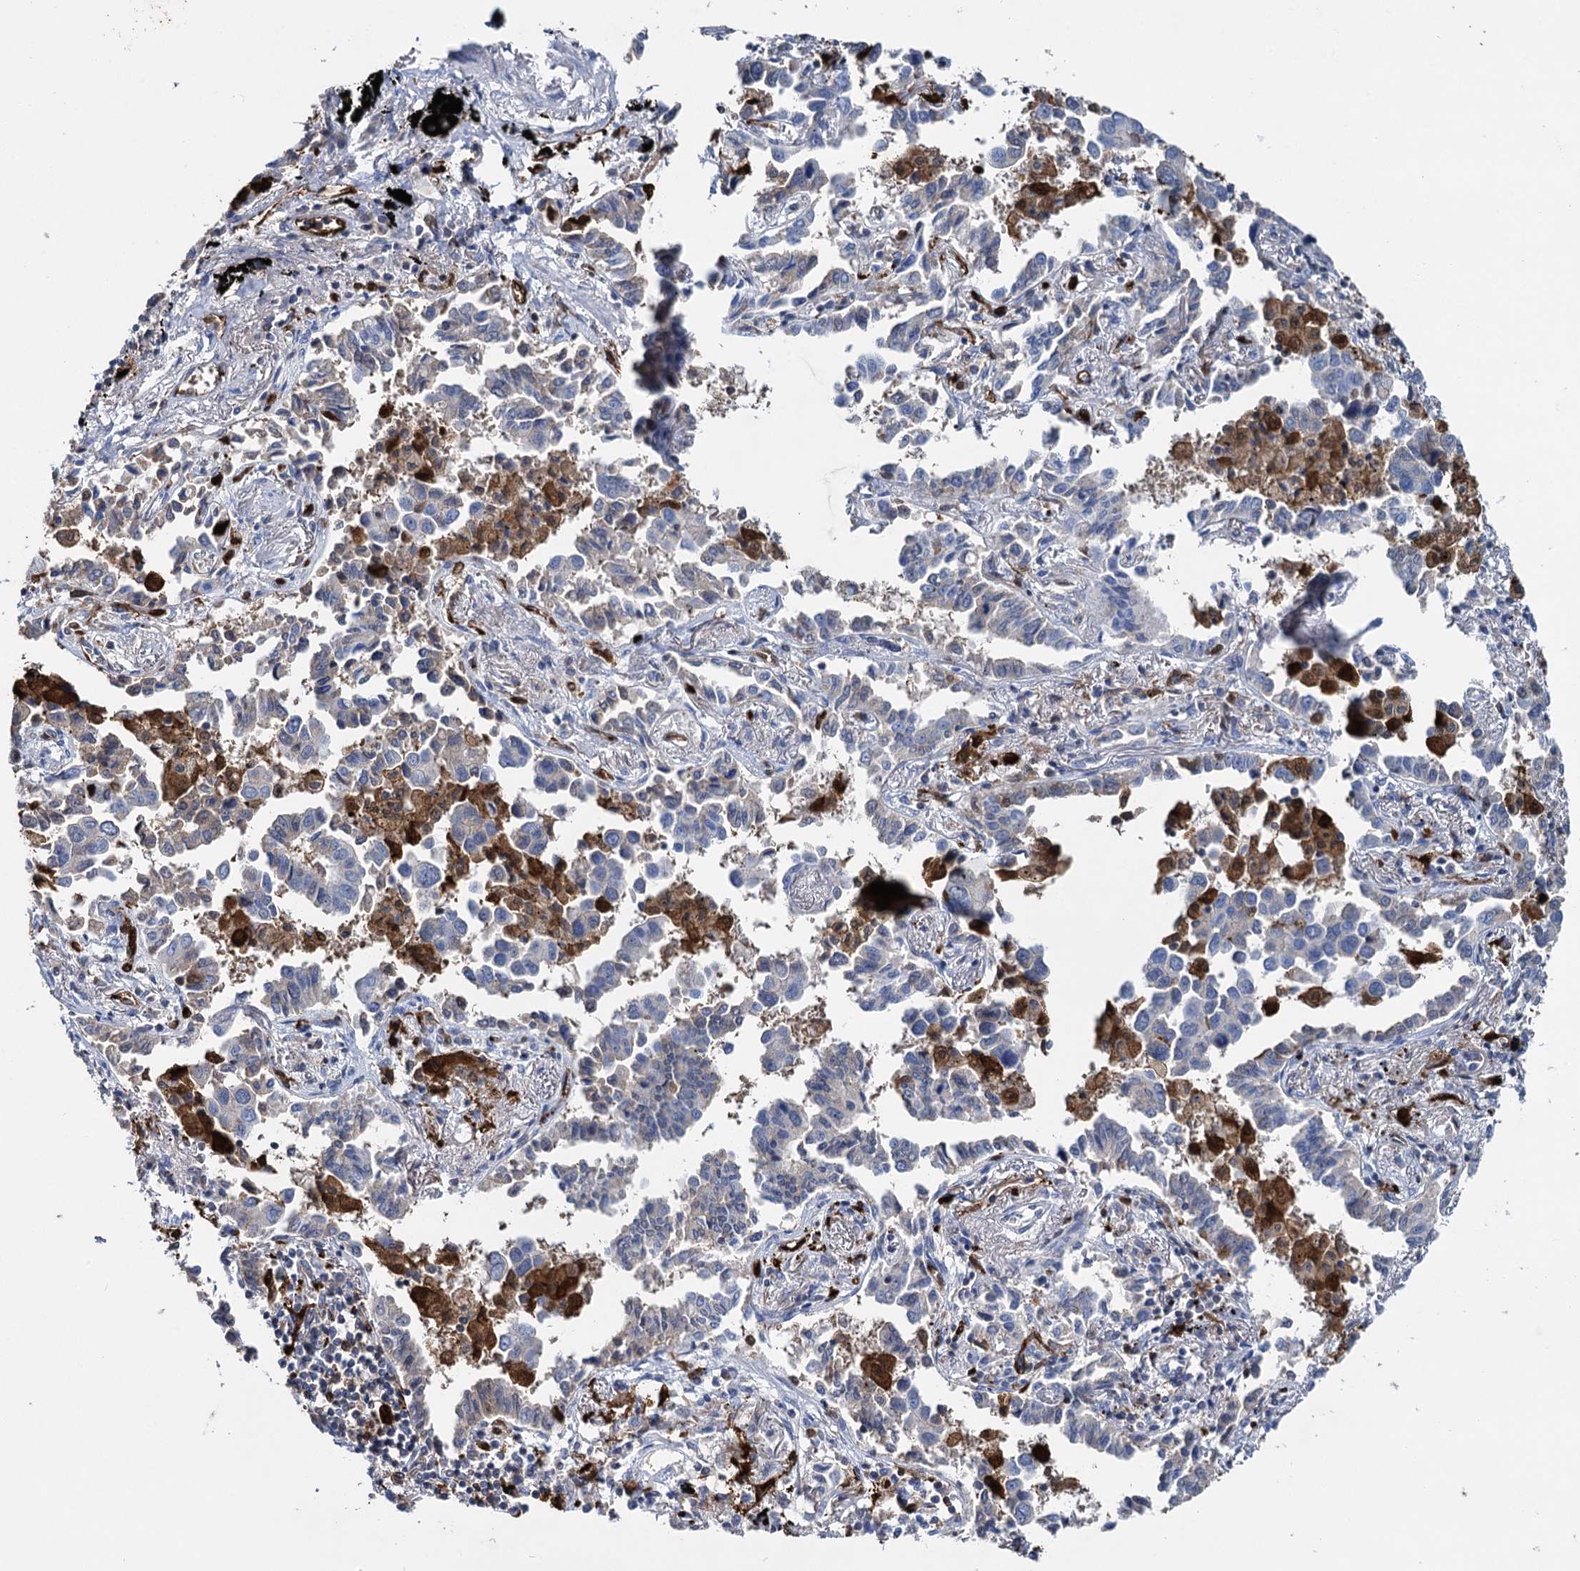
{"staining": {"intensity": "negative", "quantity": "none", "location": "none"}, "tissue": "lung cancer", "cell_type": "Tumor cells", "image_type": "cancer", "snomed": [{"axis": "morphology", "description": "Adenocarcinoma, NOS"}, {"axis": "topography", "description": "Lung"}], "caption": "This is an immunohistochemistry (IHC) micrograph of adenocarcinoma (lung). There is no expression in tumor cells.", "gene": "FABP5", "patient": {"sex": "male", "age": 67}}